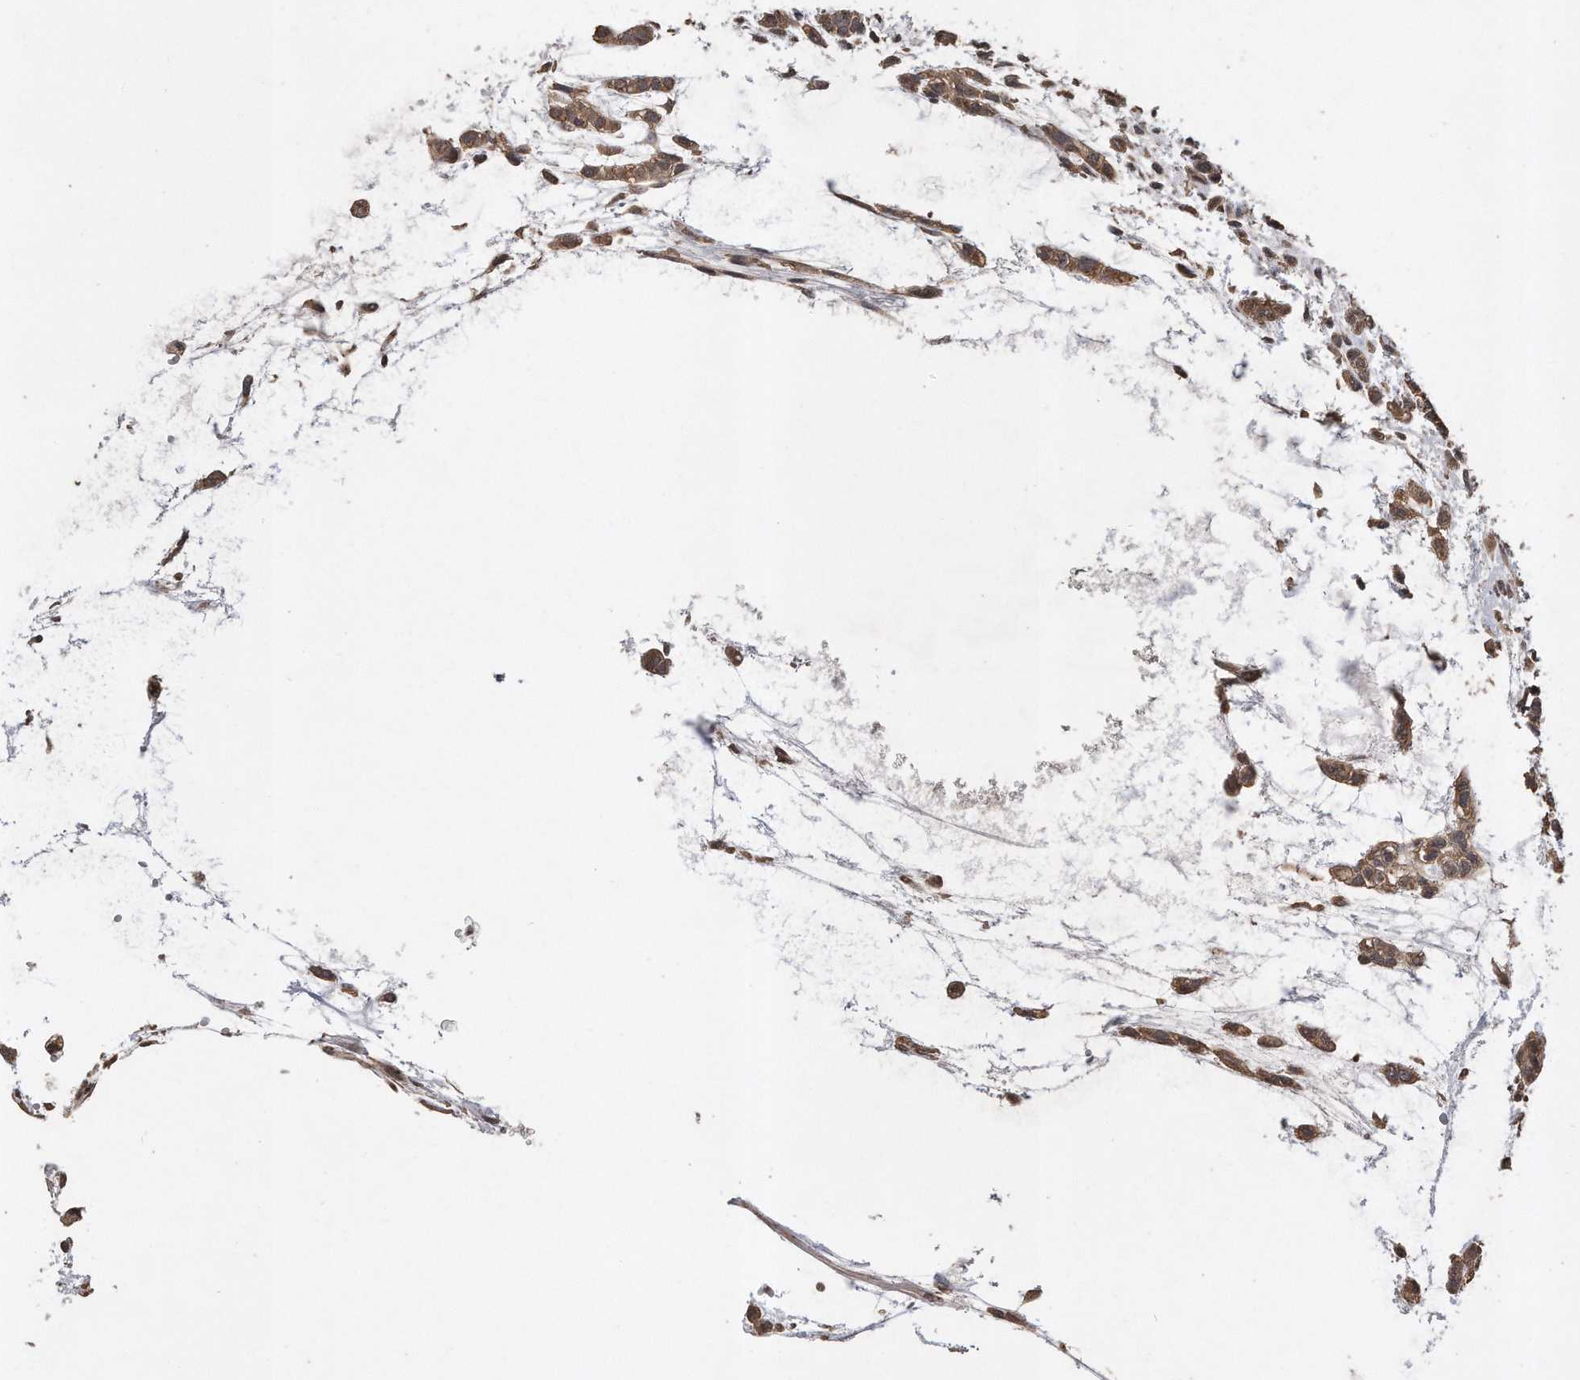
{"staining": {"intensity": "moderate", "quantity": ">75%", "location": "cytoplasmic/membranous,nuclear"}, "tissue": "head and neck cancer", "cell_type": "Tumor cells", "image_type": "cancer", "snomed": [{"axis": "morphology", "description": "Adenocarcinoma, NOS"}, {"axis": "morphology", "description": "Adenoma, NOS"}, {"axis": "topography", "description": "Head-Neck"}], "caption": "Protein staining of head and neck cancer tissue shows moderate cytoplasmic/membranous and nuclear positivity in approximately >75% of tumor cells.", "gene": "PELO", "patient": {"sex": "female", "age": 55}}